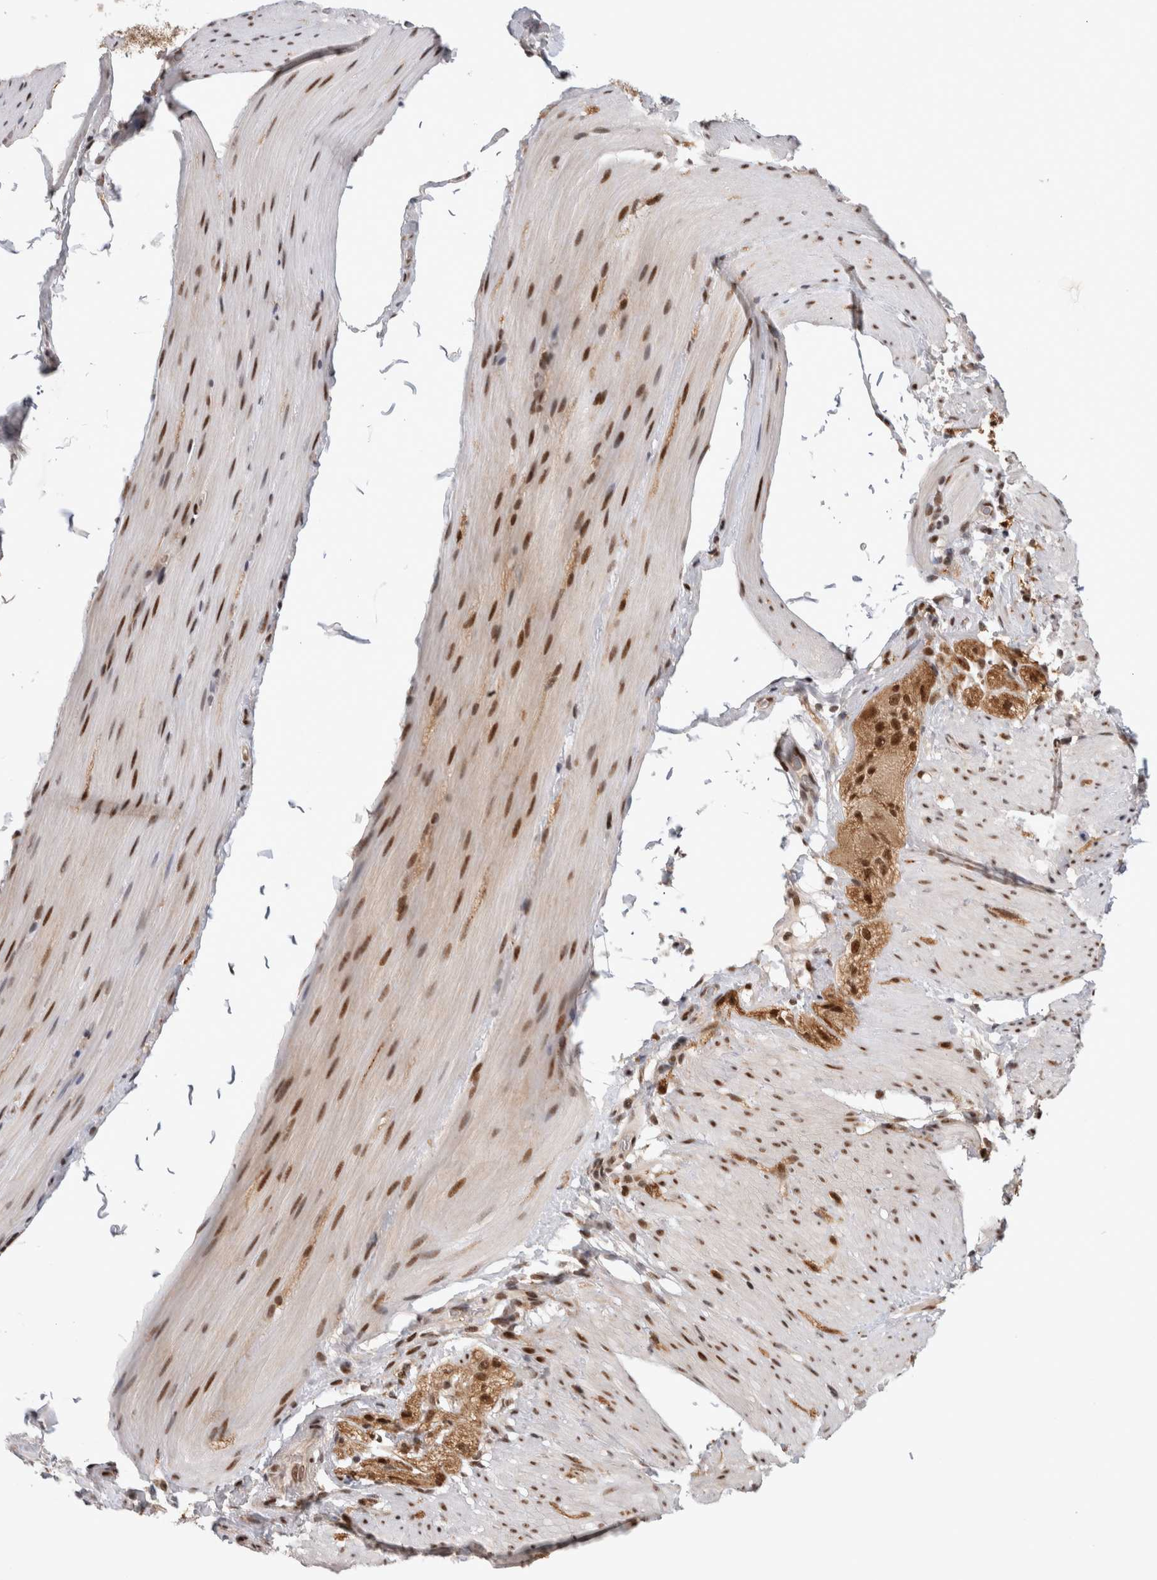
{"staining": {"intensity": "moderate", "quantity": "25%-75%", "location": "nuclear"}, "tissue": "smooth muscle", "cell_type": "Smooth muscle cells", "image_type": "normal", "snomed": [{"axis": "morphology", "description": "Normal tissue, NOS"}, {"axis": "topography", "description": "Smooth muscle"}, {"axis": "topography", "description": "Small intestine"}], "caption": "The micrograph demonstrates a brown stain indicating the presence of a protein in the nuclear of smooth muscle cells in smooth muscle. (IHC, brightfield microscopy, high magnification).", "gene": "HESX1", "patient": {"sex": "female", "age": 84}}